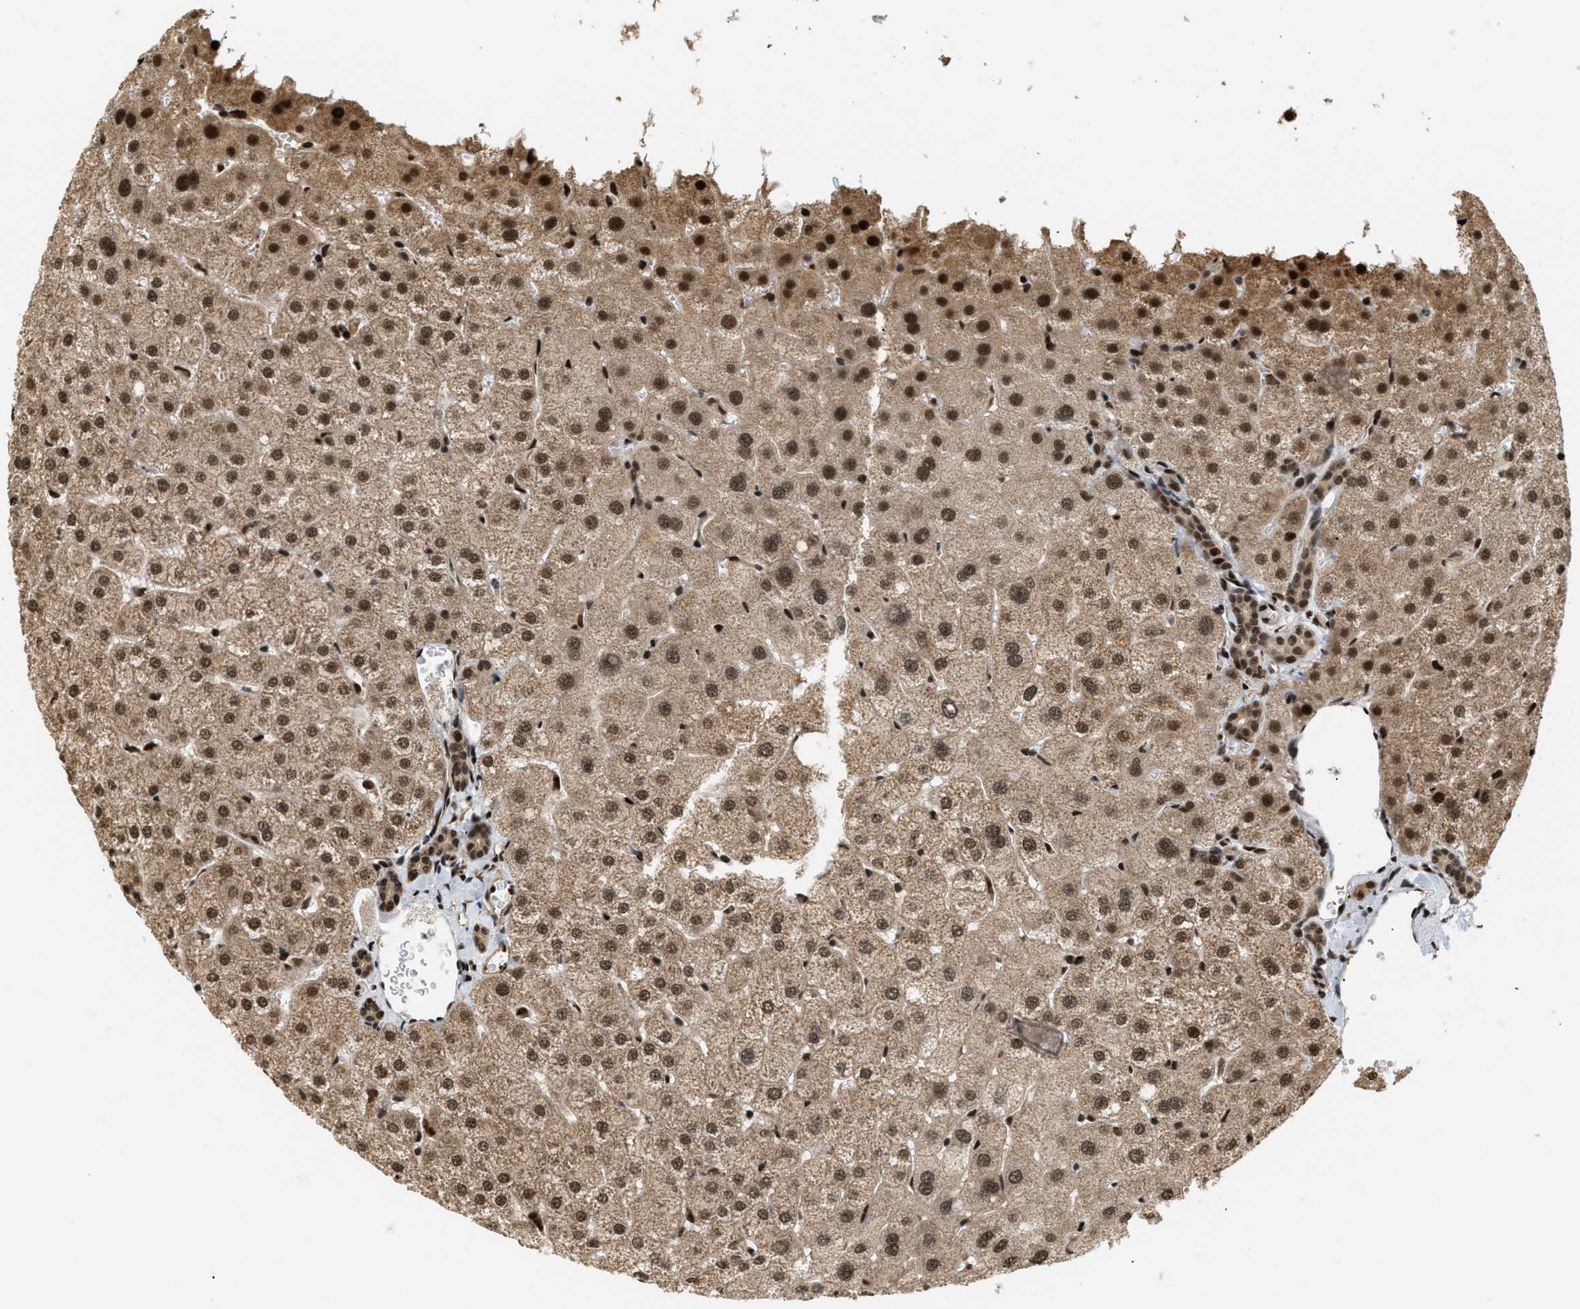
{"staining": {"intensity": "moderate", "quantity": "25%-75%", "location": "cytoplasmic/membranous,nuclear"}, "tissue": "liver", "cell_type": "Cholangiocytes", "image_type": "normal", "snomed": [{"axis": "morphology", "description": "Normal tissue, NOS"}, {"axis": "topography", "description": "Liver"}], "caption": "Immunohistochemical staining of normal liver displays medium levels of moderate cytoplasmic/membranous,nuclear positivity in approximately 25%-75% of cholangiocytes.", "gene": "RBM5", "patient": {"sex": "male", "age": 73}}